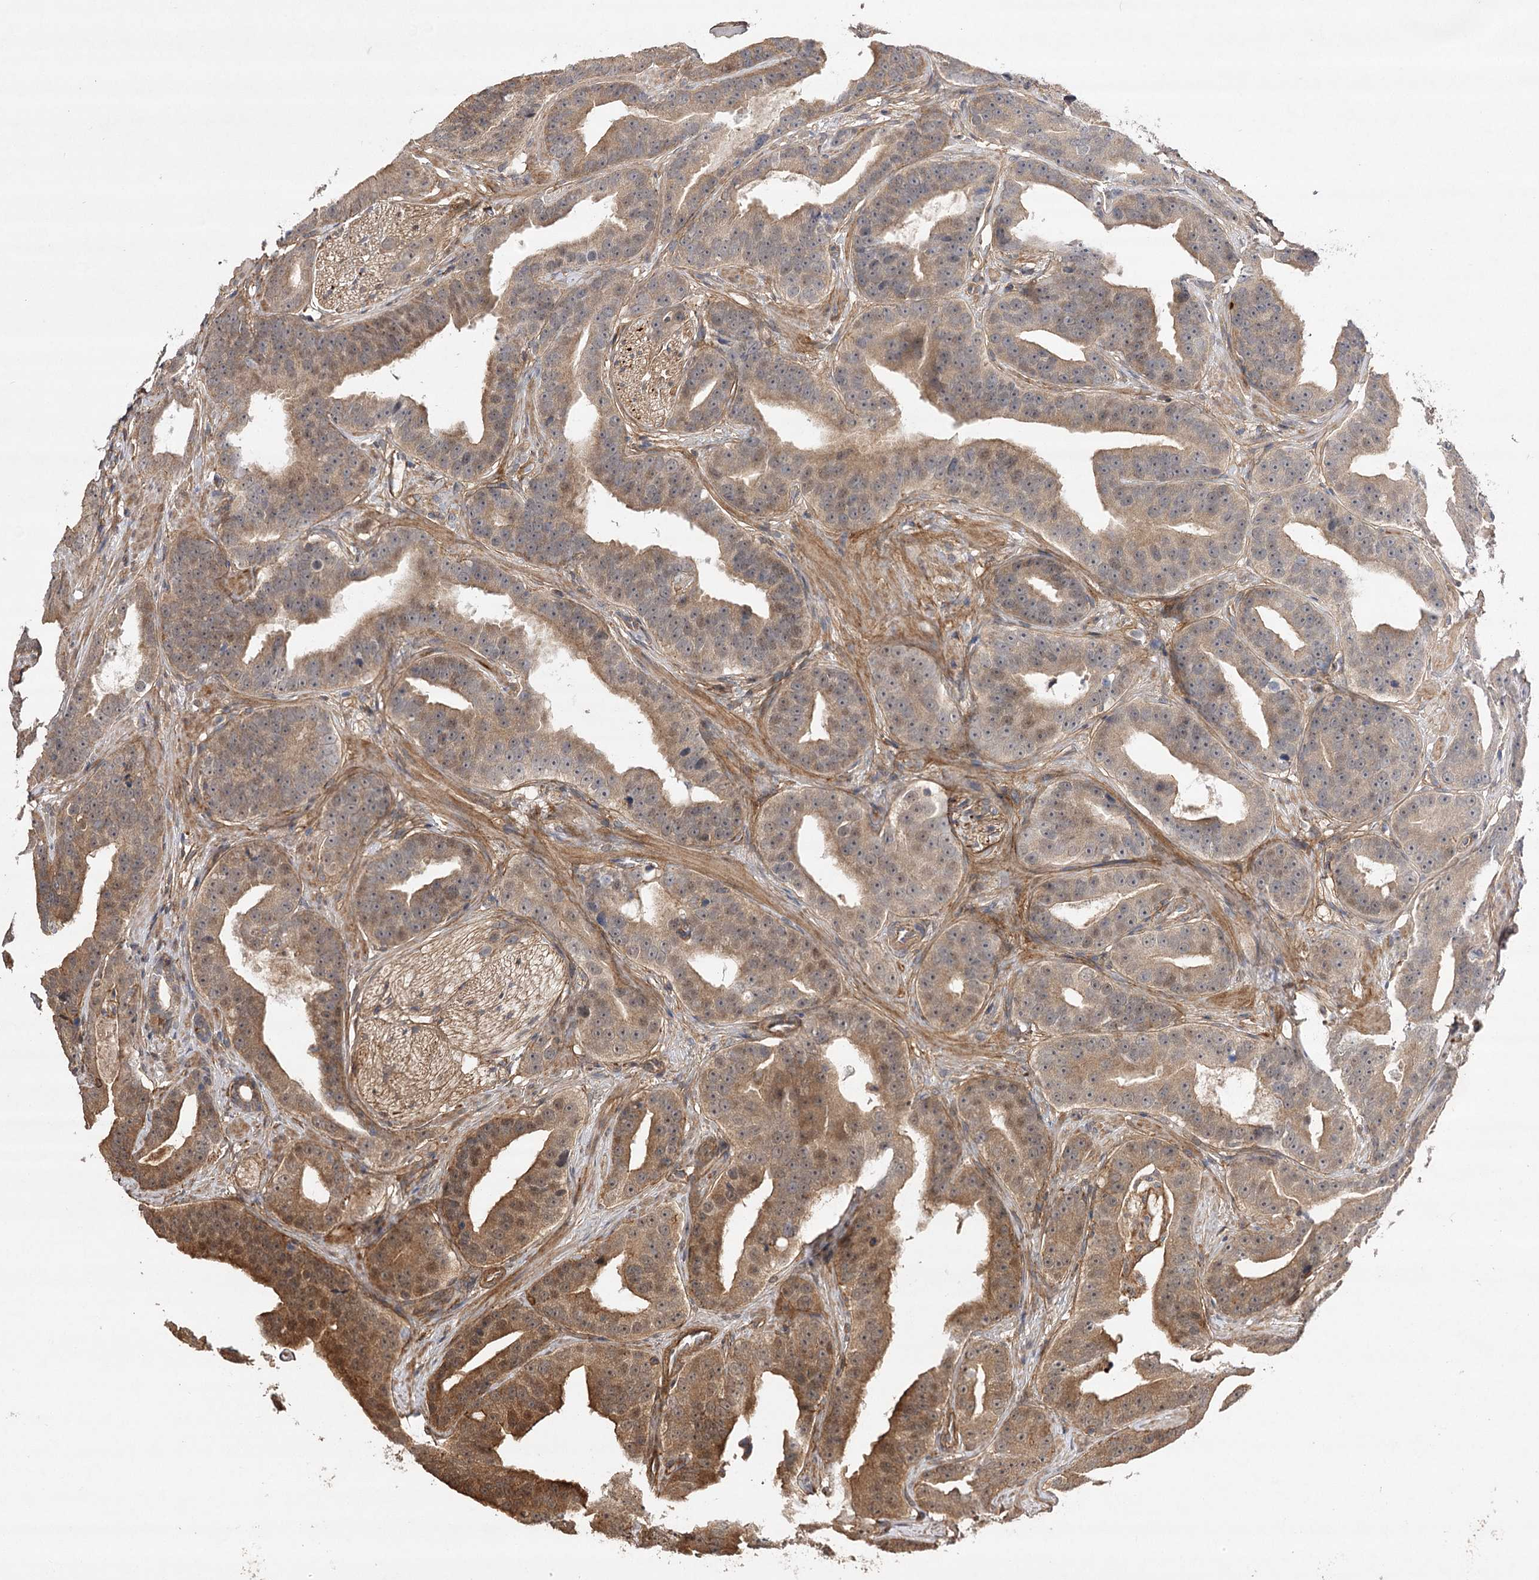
{"staining": {"intensity": "moderate", "quantity": "25%-75%", "location": "cytoplasmic/membranous,nuclear"}, "tissue": "prostate cancer", "cell_type": "Tumor cells", "image_type": "cancer", "snomed": [{"axis": "morphology", "description": "Adenocarcinoma, Low grade"}, {"axis": "topography", "description": "Prostate"}], "caption": "Immunohistochemistry (IHC) image of neoplastic tissue: prostate cancer stained using immunohistochemistry (IHC) exhibits medium levels of moderate protein expression localized specifically in the cytoplasmic/membranous and nuclear of tumor cells, appearing as a cytoplasmic/membranous and nuclear brown color.", "gene": "OBSL1", "patient": {"sex": "male", "age": 59}}